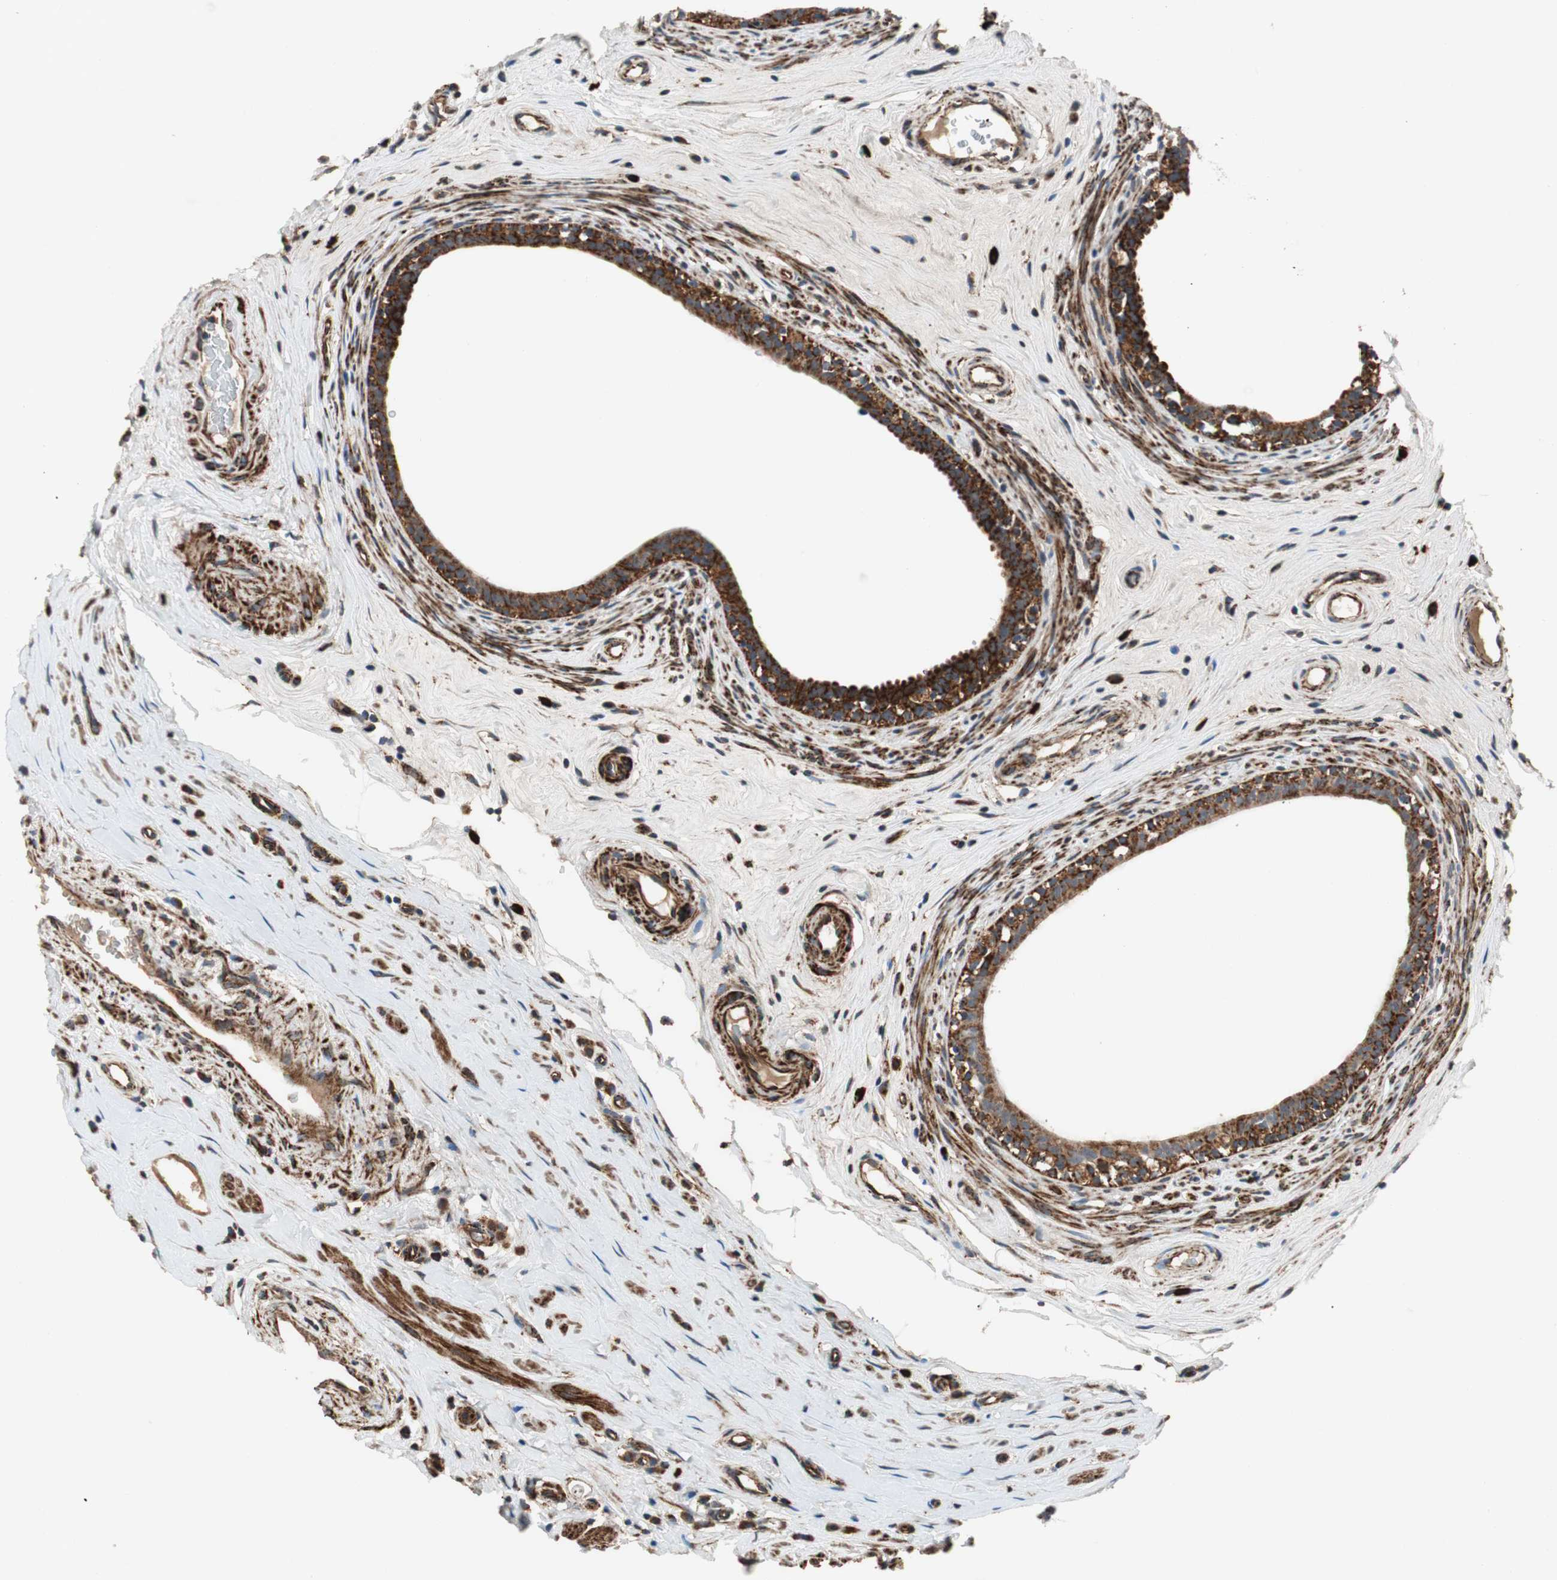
{"staining": {"intensity": "strong", "quantity": ">75%", "location": "cytoplasmic/membranous"}, "tissue": "epididymis", "cell_type": "Glandular cells", "image_type": "normal", "snomed": [{"axis": "morphology", "description": "Normal tissue, NOS"}, {"axis": "morphology", "description": "Inflammation, NOS"}, {"axis": "topography", "description": "Epididymis"}], "caption": "Immunohistochemical staining of normal human epididymis reveals high levels of strong cytoplasmic/membranous positivity in about >75% of glandular cells.", "gene": "AKAP1", "patient": {"sex": "male", "age": 84}}